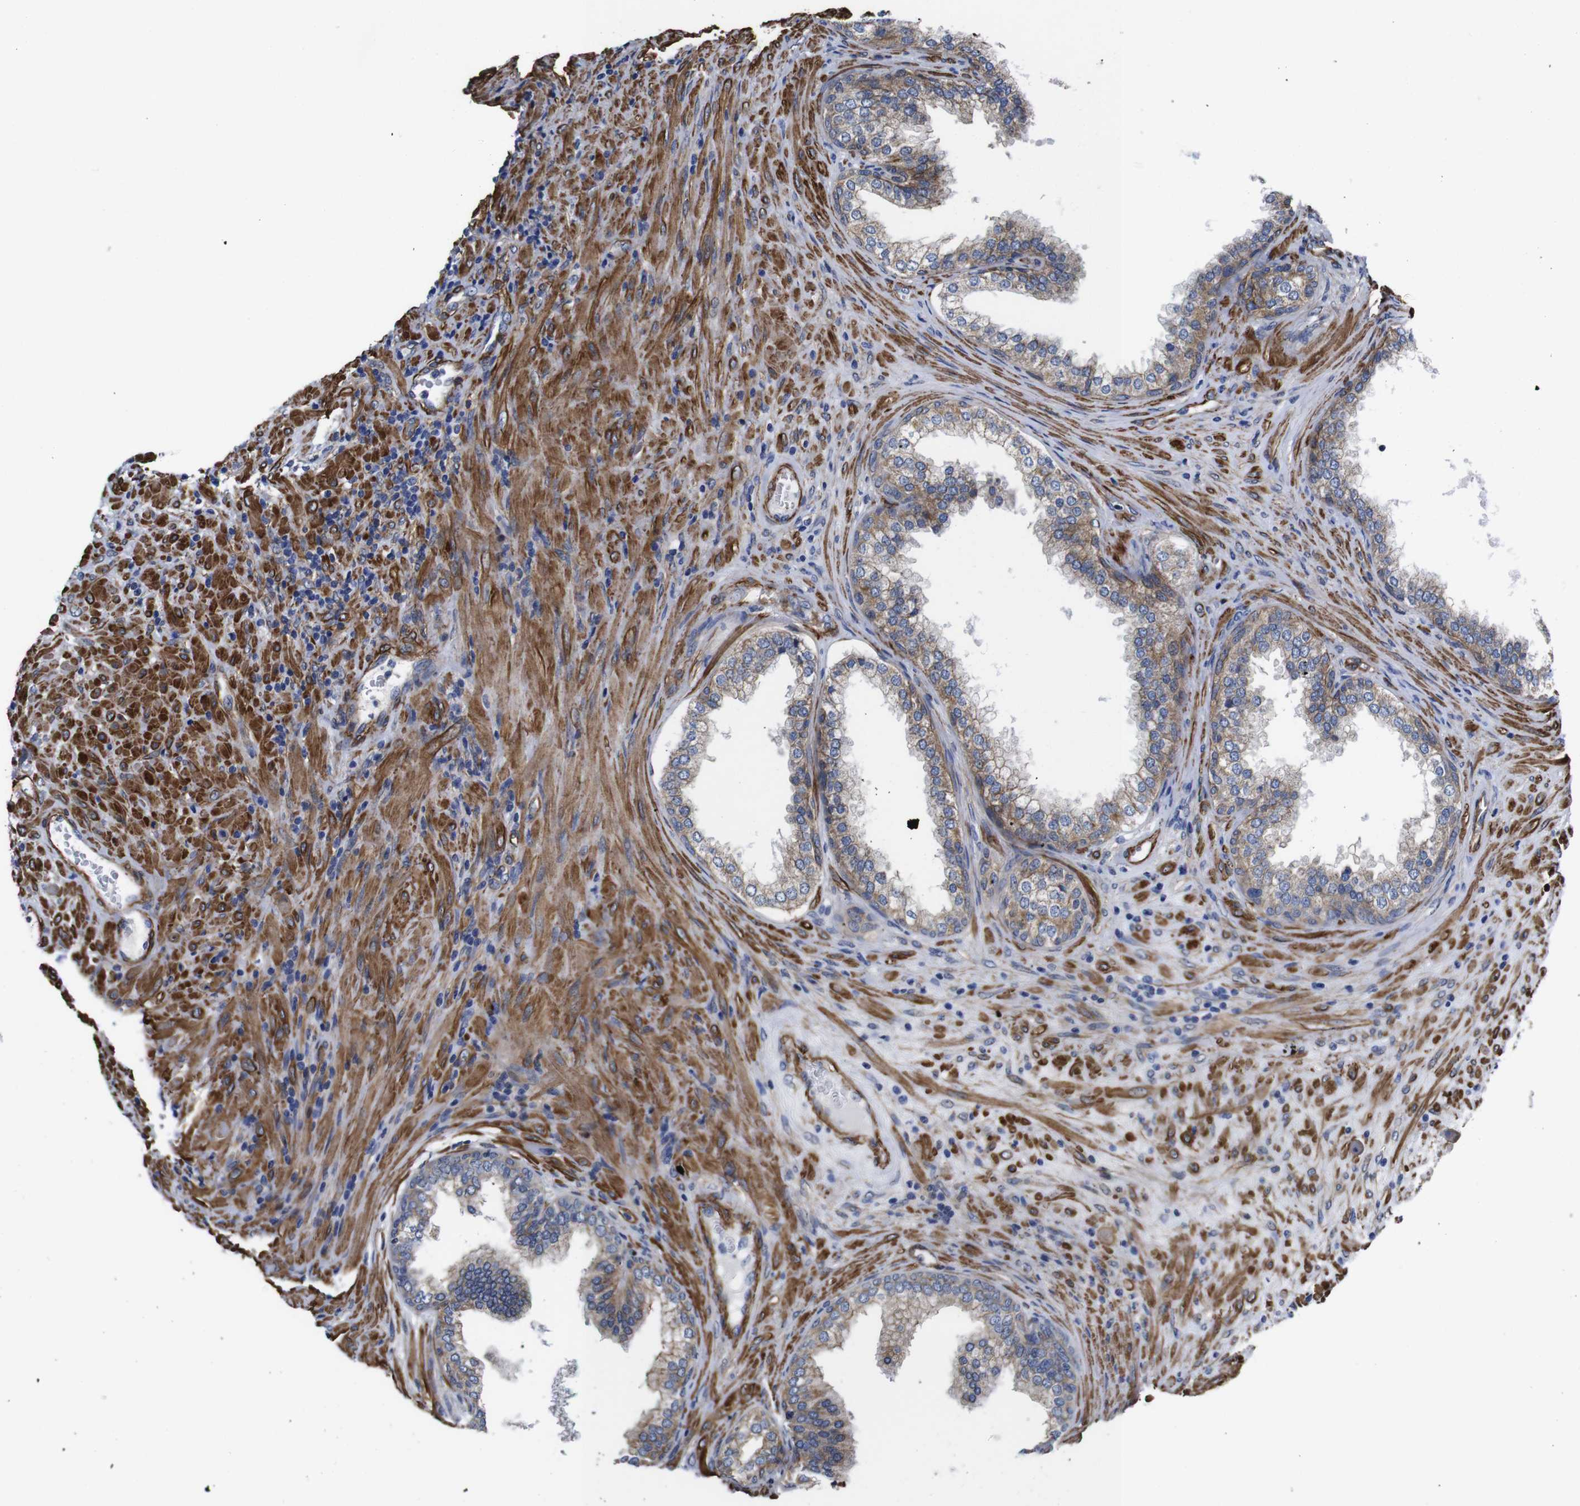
{"staining": {"intensity": "weak", "quantity": "25%-75%", "location": "cytoplasmic/membranous"}, "tissue": "prostate", "cell_type": "Glandular cells", "image_type": "normal", "snomed": [{"axis": "morphology", "description": "Normal tissue, NOS"}, {"axis": "topography", "description": "Prostate"}], "caption": "Immunohistochemistry of benign prostate reveals low levels of weak cytoplasmic/membranous expression in about 25%-75% of glandular cells.", "gene": "WNT10A", "patient": {"sex": "male", "age": 76}}